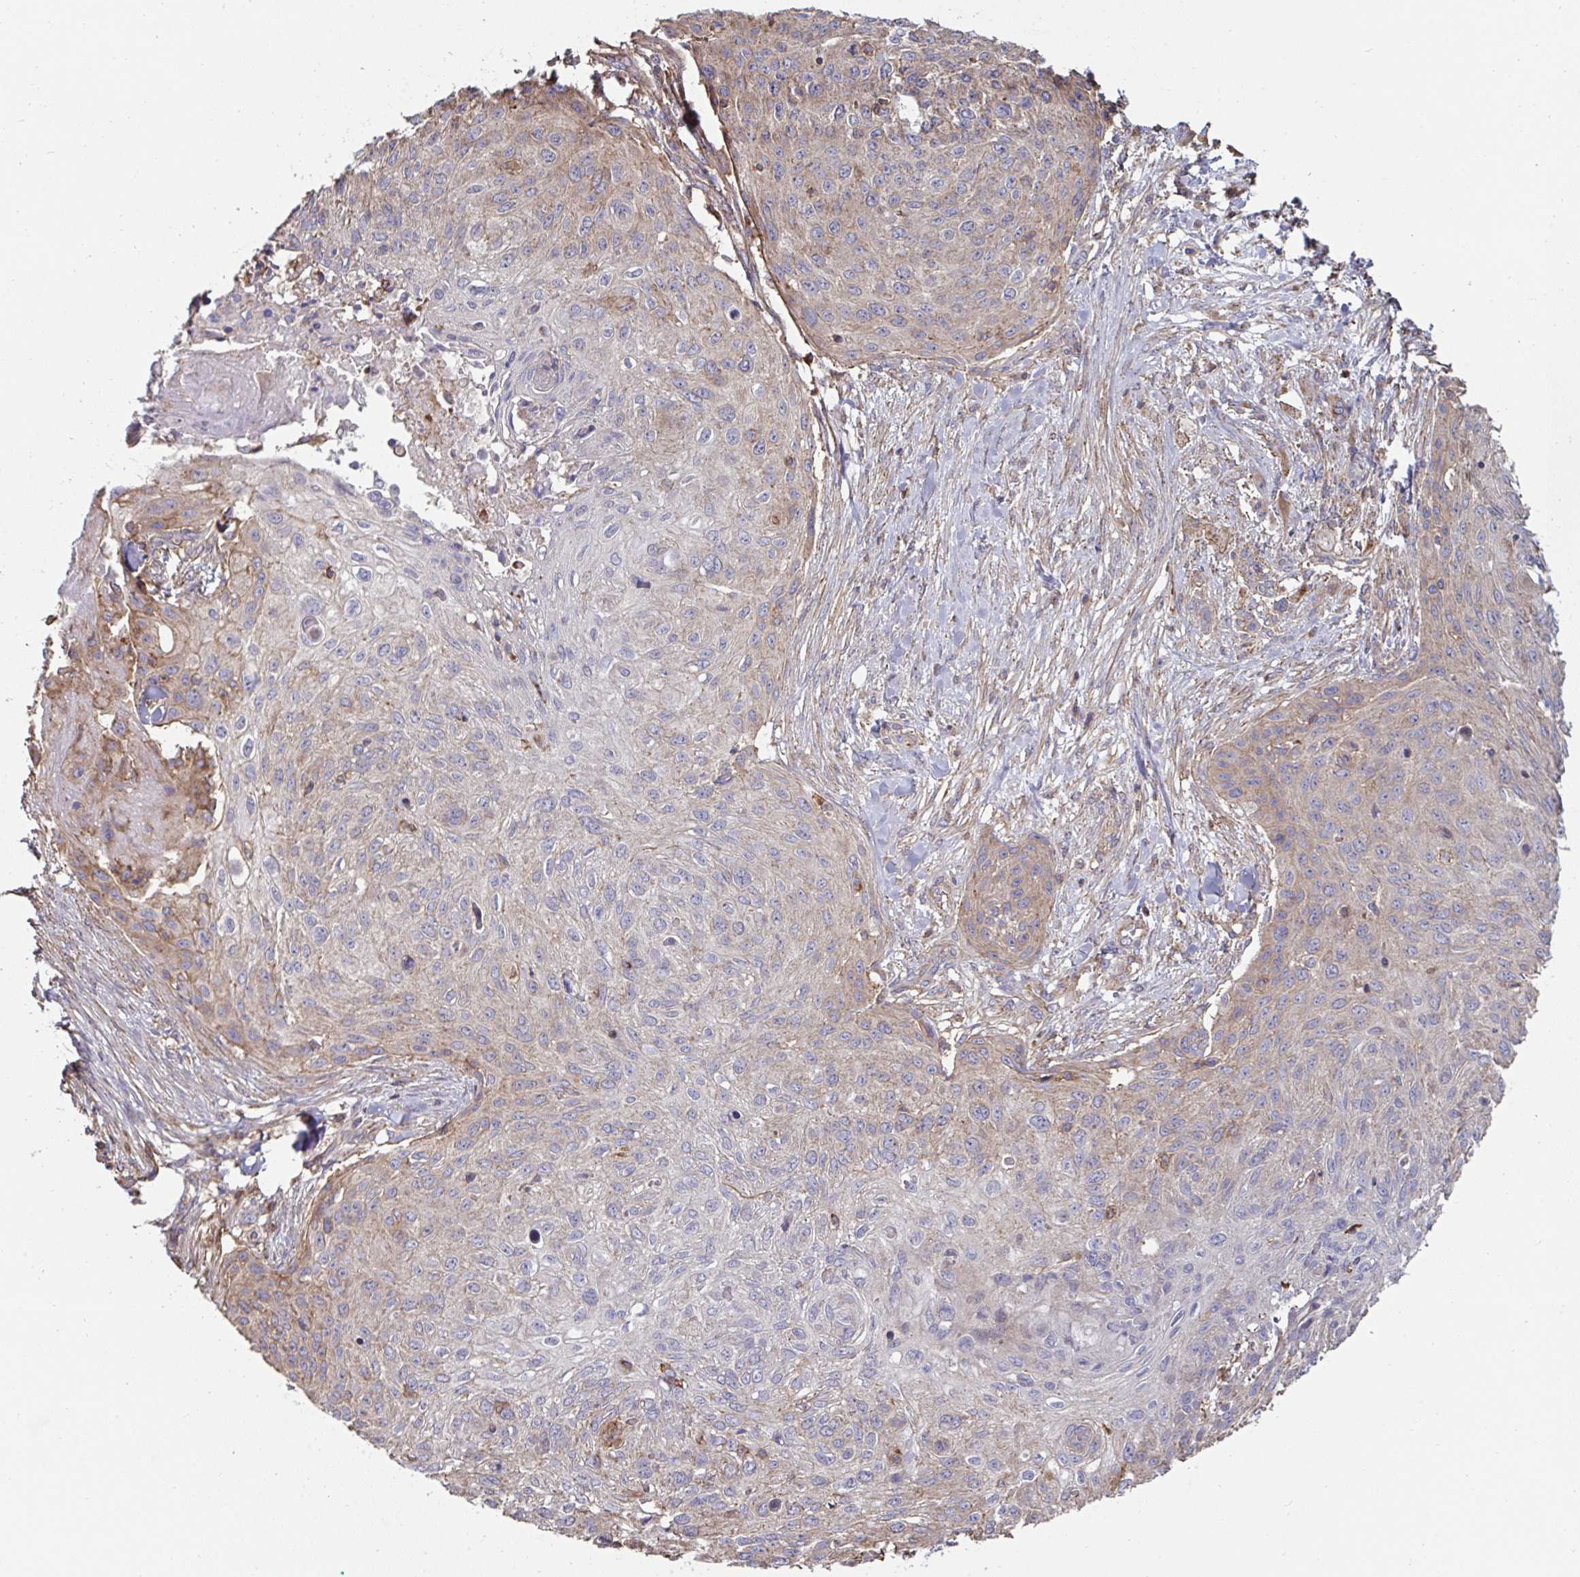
{"staining": {"intensity": "moderate", "quantity": "<25%", "location": "cytoplasmic/membranous"}, "tissue": "skin cancer", "cell_type": "Tumor cells", "image_type": "cancer", "snomed": [{"axis": "morphology", "description": "Squamous cell carcinoma, NOS"}, {"axis": "topography", "description": "Skin"}], "caption": "Immunohistochemistry (IHC) of human skin cancer displays low levels of moderate cytoplasmic/membranous expression in about <25% of tumor cells. (DAB (3,3'-diaminobenzidine) IHC, brown staining for protein, blue staining for nuclei).", "gene": "DZANK1", "patient": {"sex": "female", "age": 87}}